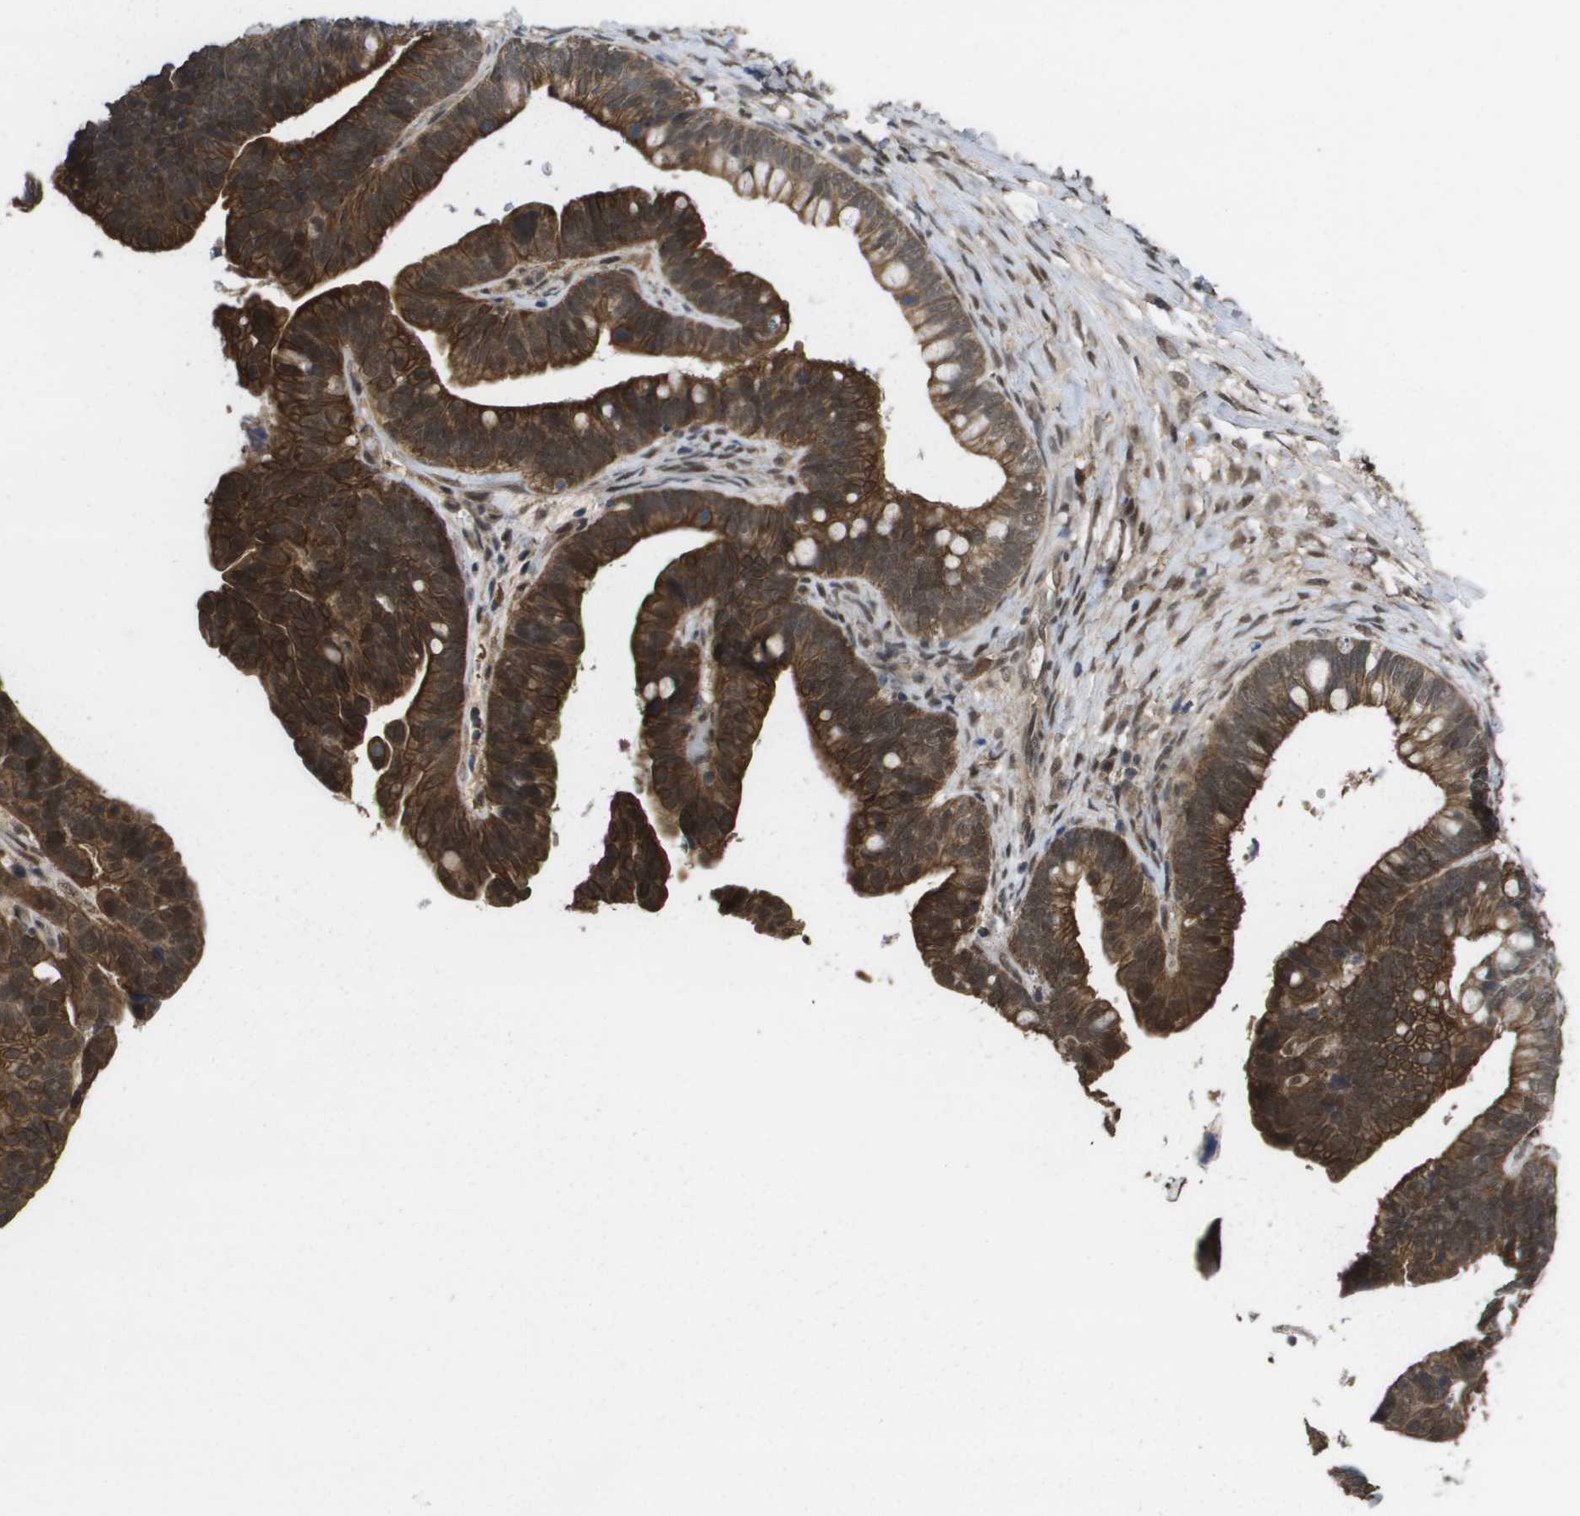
{"staining": {"intensity": "strong", "quantity": ">75%", "location": "cytoplasmic/membranous,nuclear"}, "tissue": "ovarian cancer", "cell_type": "Tumor cells", "image_type": "cancer", "snomed": [{"axis": "morphology", "description": "Cystadenocarcinoma, serous, NOS"}, {"axis": "topography", "description": "Ovary"}], "caption": "This photomicrograph reveals serous cystadenocarcinoma (ovarian) stained with IHC to label a protein in brown. The cytoplasmic/membranous and nuclear of tumor cells show strong positivity for the protein. Nuclei are counter-stained blue.", "gene": "AMBRA1", "patient": {"sex": "female", "age": 56}}